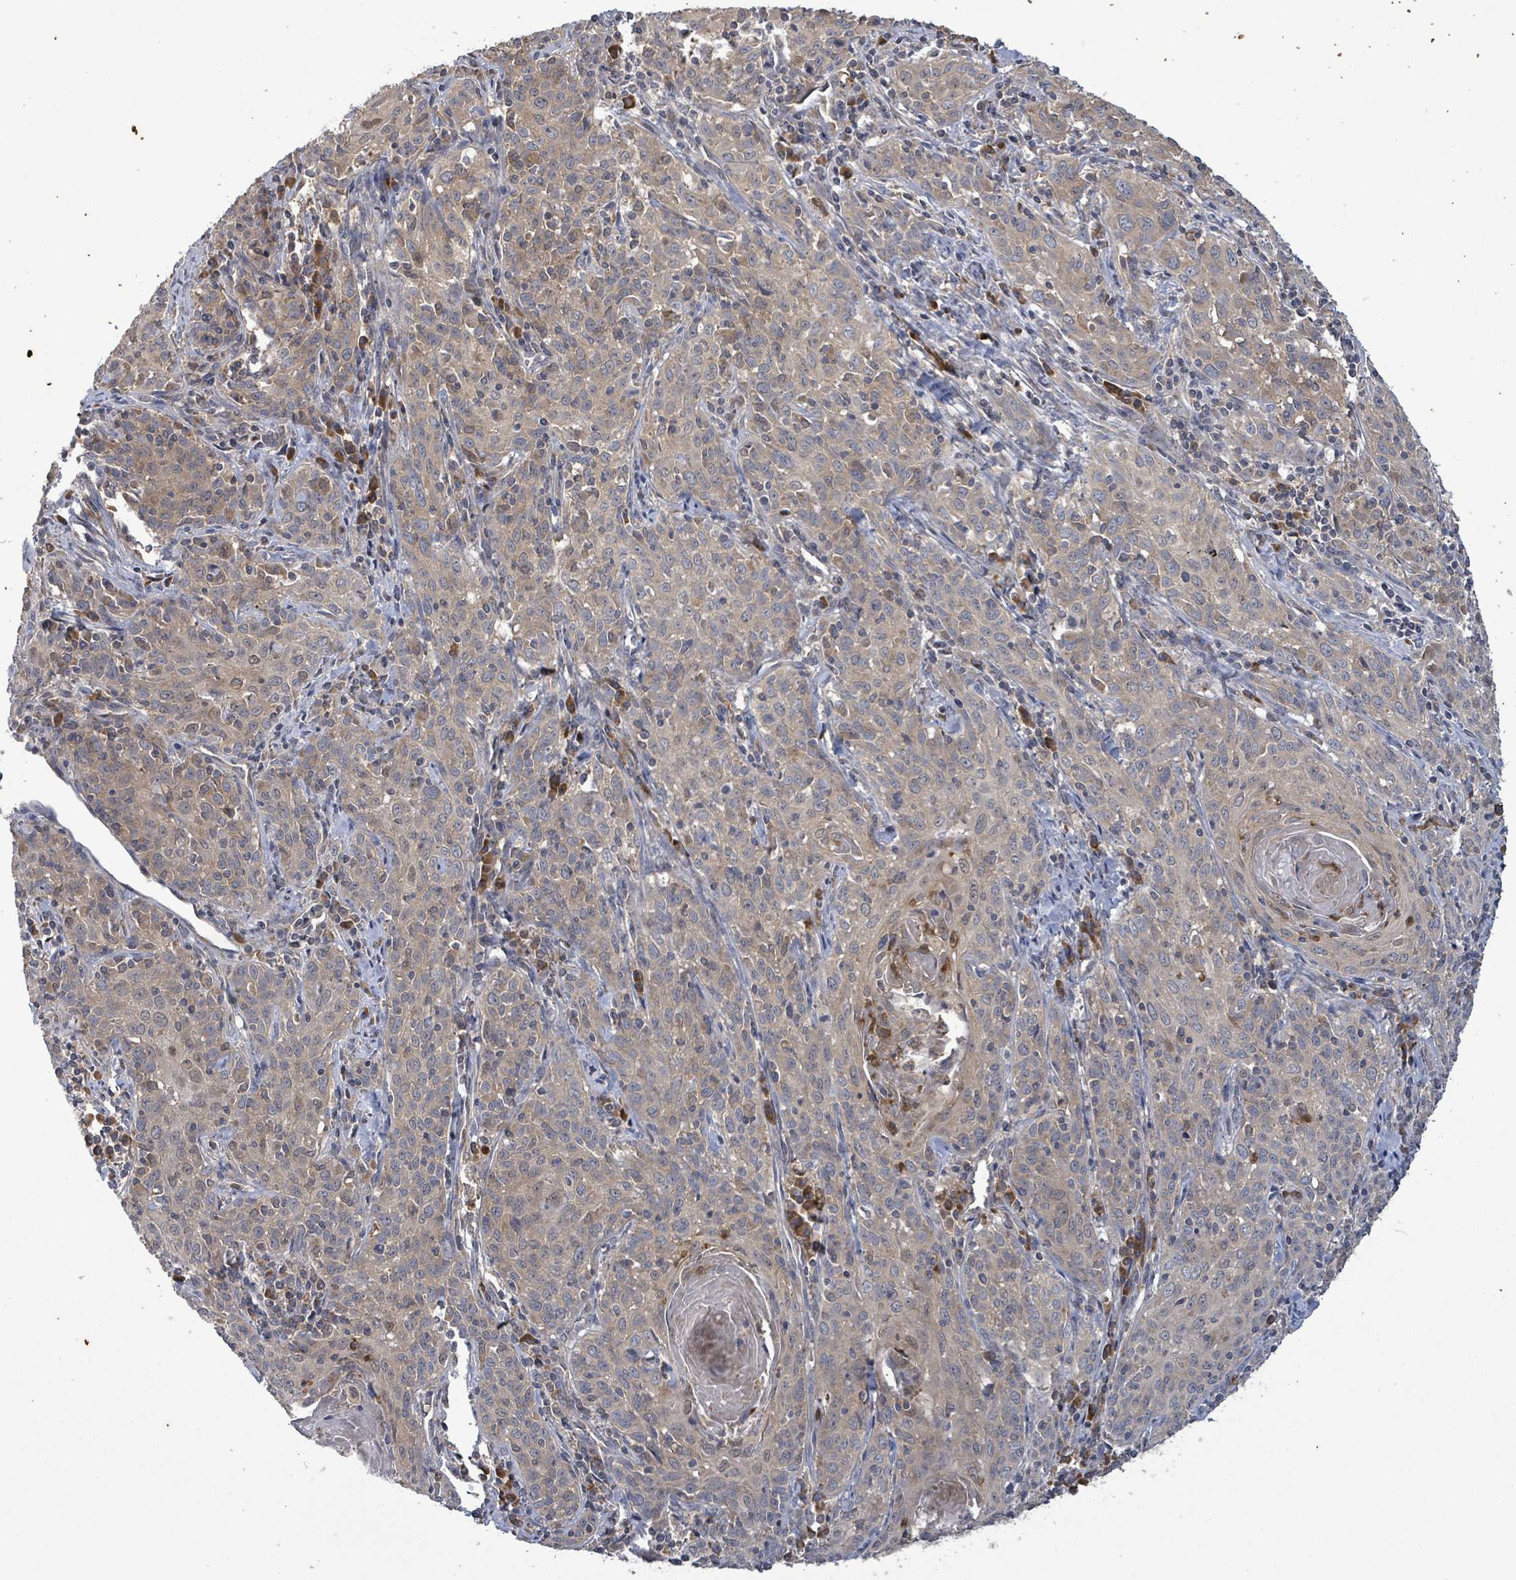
{"staining": {"intensity": "weak", "quantity": ">75%", "location": "cytoplasmic/membranous"}, "tissue": "cervical cancer", "cell_type": "Tumor cells", "image_type": "cancer", "snomed": [{"axis": "morphology", "description": "Squamous cell carcinoma, NOS"}, {"axis": "topography", "description": "Cervix"}], "caption": "About >75% of tumor cells in cervical cancer reveal weak cytoplasmic/membranous protein staining as visualized by brown immunohistochemical staining.", "gene": "SERPINE3", "patient": {"sex": "female", "age": 57}}